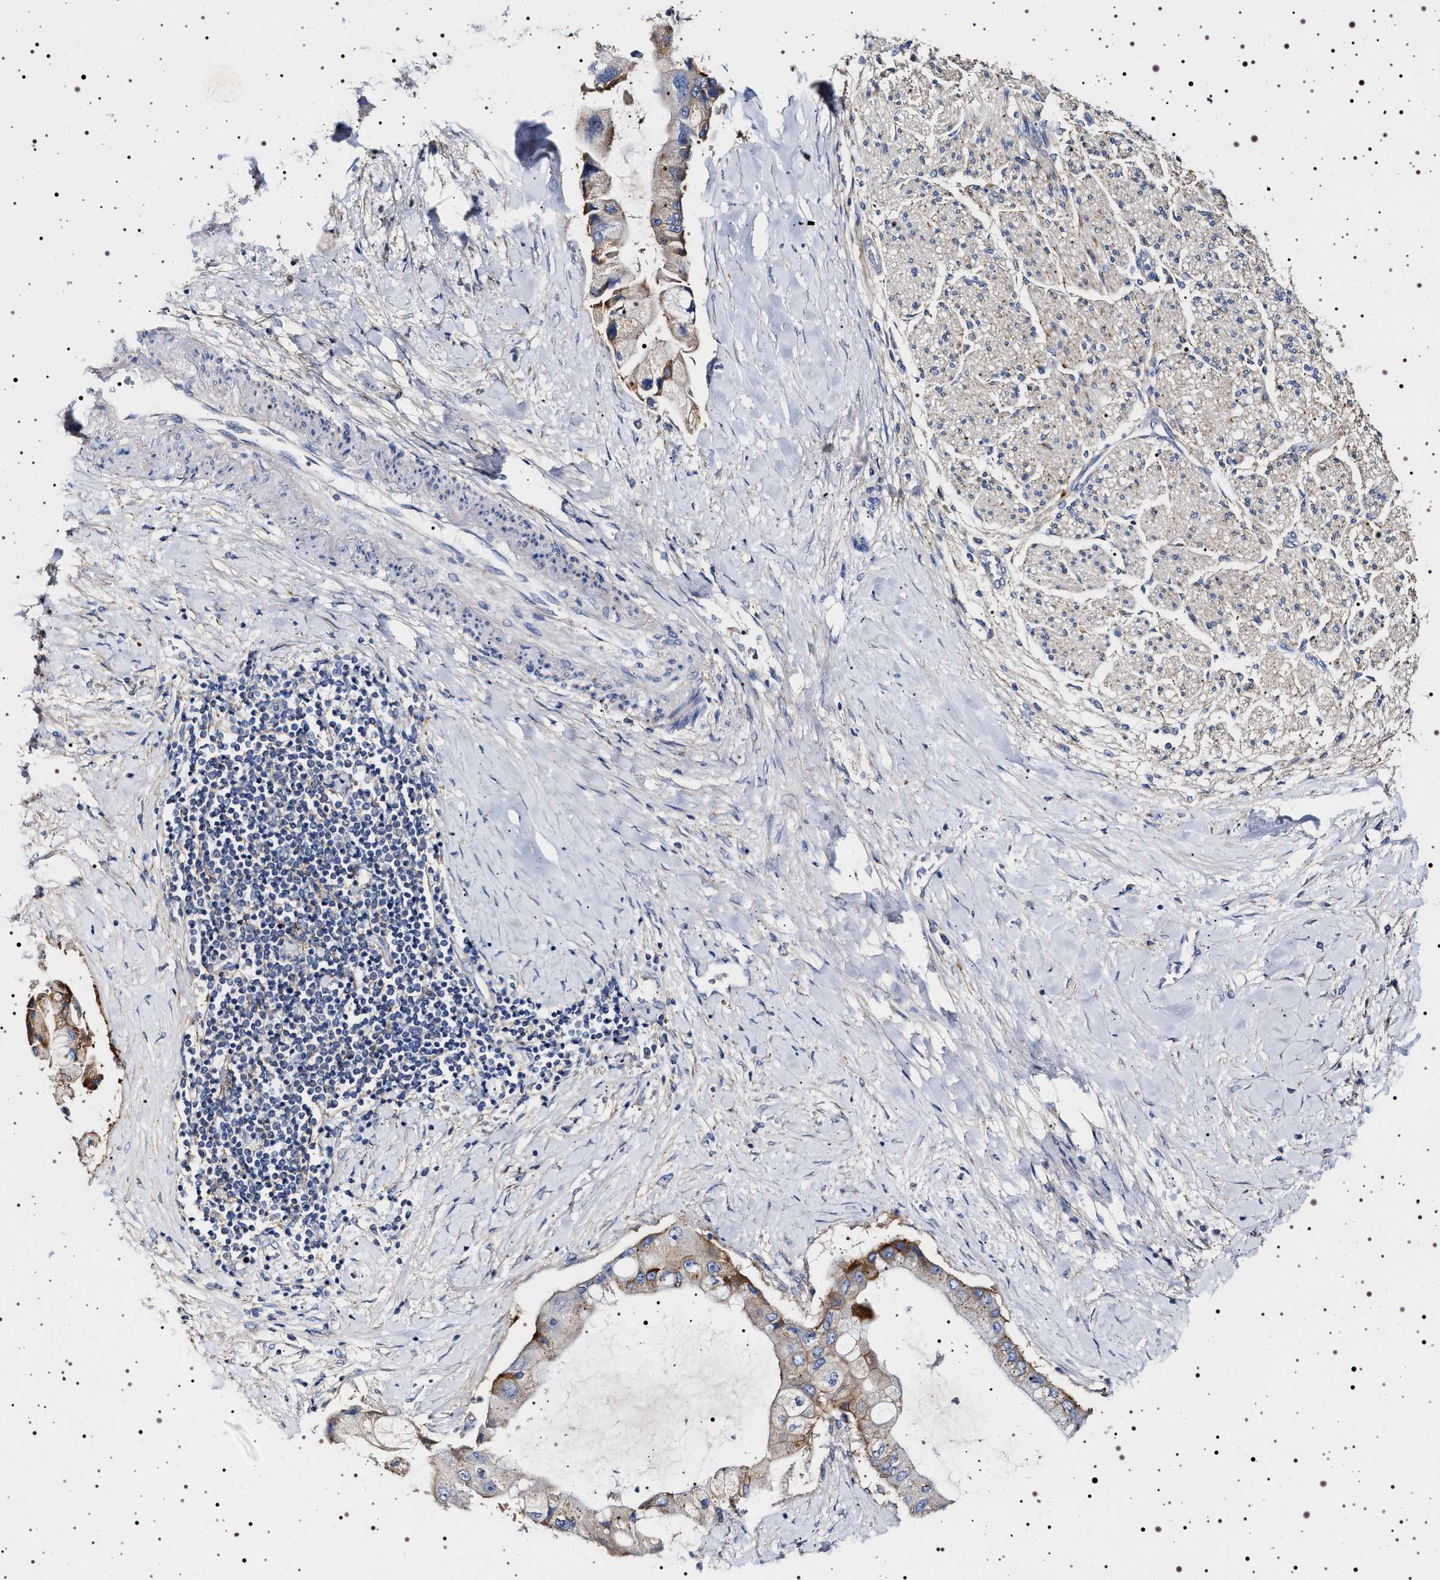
{"staining": {"intensity": "weak", "quantity": ">75%", "location": "cytoplasmic/membranous"}, "tissue": "liver cancer", "cell_type": "Tumor cells", "image_type": "cancer", "snomed": [{"axis": "morphology", "description": "Cholangiocarcinoma"}, {"axis": "topography", "description": "Liver"}], "caption": "The image shows immunohistochemical staining of cholangiocarcinoma (liver). There is weak cytoplasmic/membranous positivity is appreciated in approximately >75% of tumor cells.", "gene": "NAALADL2", "patient": {"sex": "male", "age": 50}}